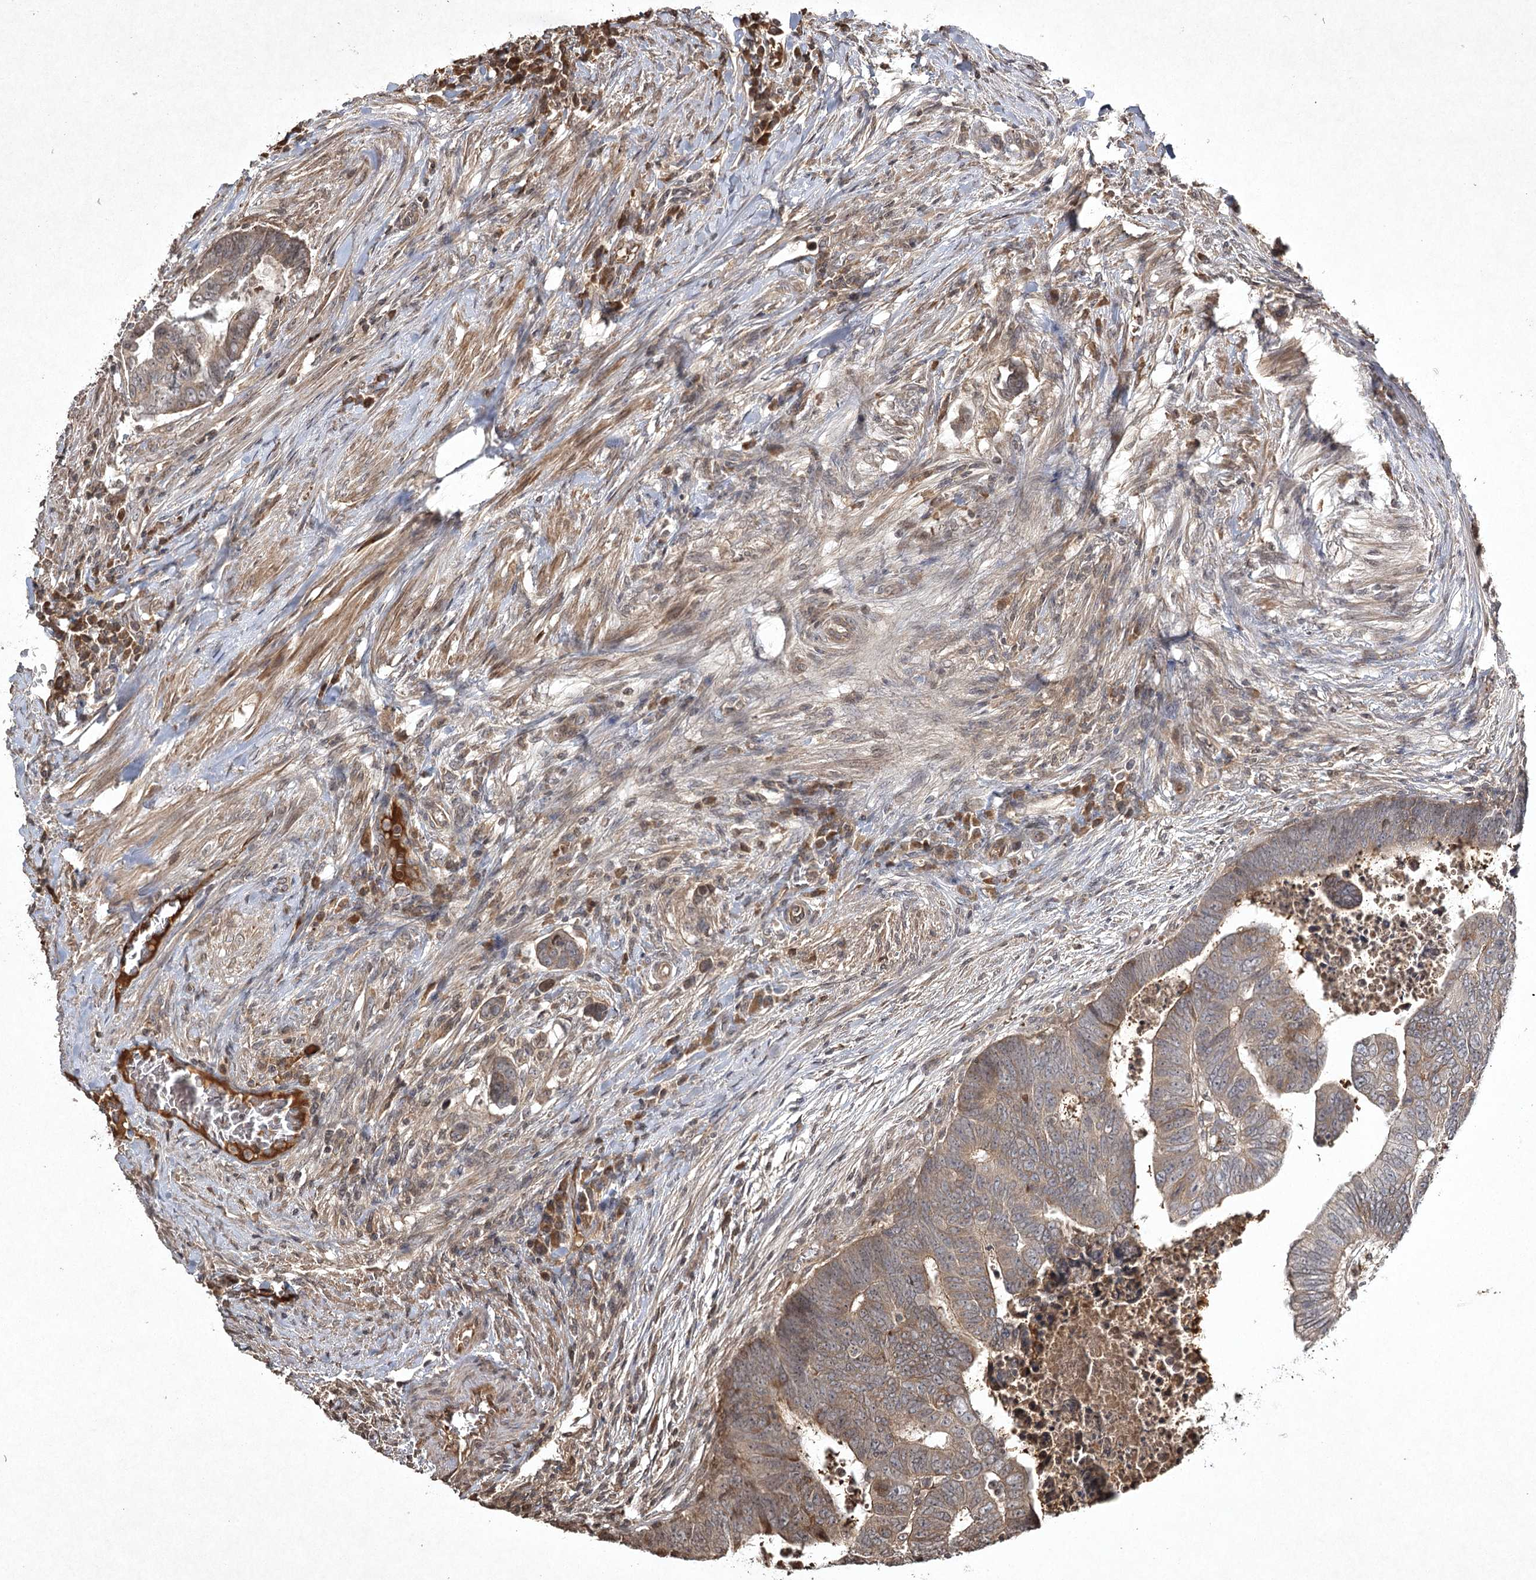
{"staining": {"intensity": "weak", "quantity": "<25%", "location": "cytoplasmic/membranous"}, "tissue": "colorectal cancer", "cell_type": "Tumor cells", "image_type": "cancer", "snomed": [{"axis": "morphology", "description": "Normal tissue, NOS"}, {"axis": "morphology", "description": "Adenocarcinoma, NOS"}, {"axis": "topography", "description": "Rectum"}], "caption": "Immunohistochemical staining of human colorectal cancer displays no significant staining in tumor cells.", "gene": "CYP2B6", "patient": {"sex": "female", "age": 65}}